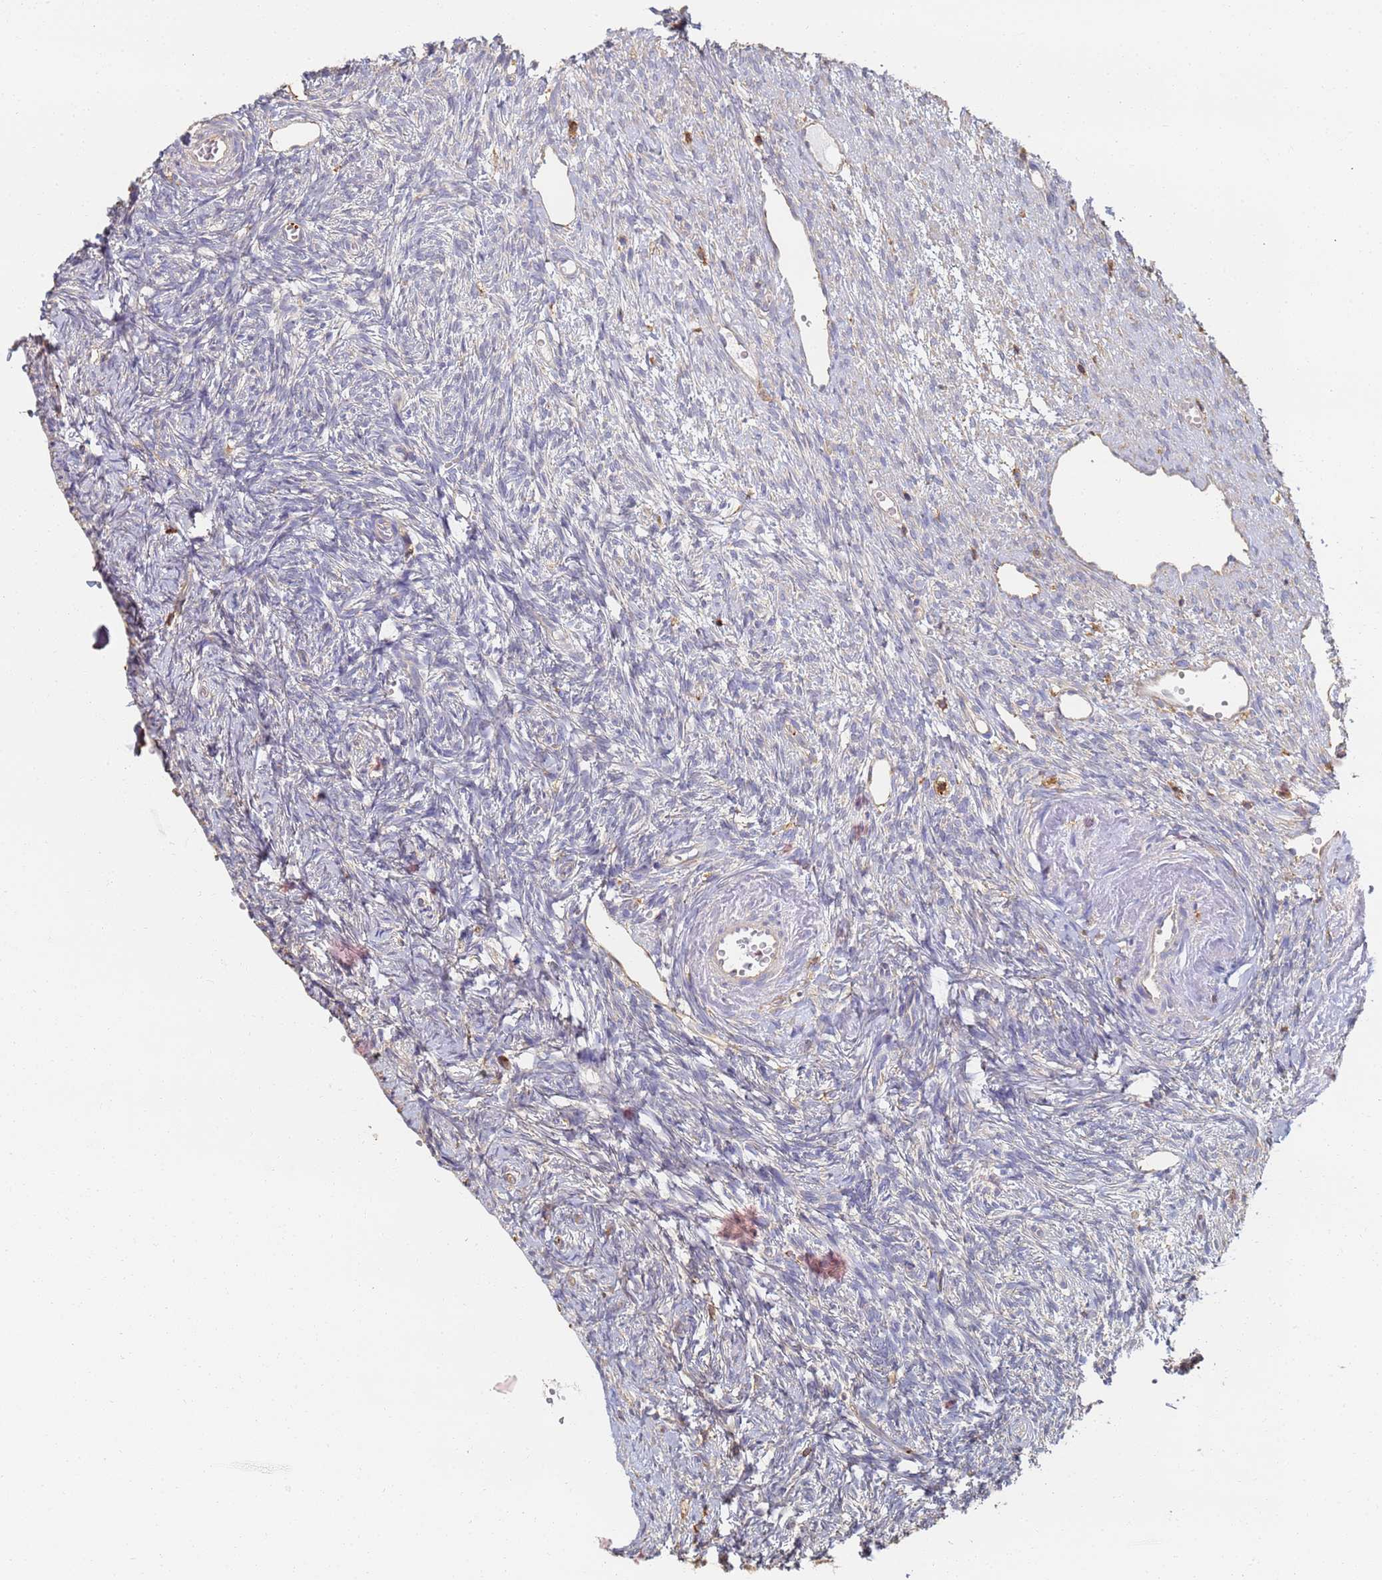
{"staining": {"intensity": "negative", "quantity": "none", "location": "none"}, "tissue": "ovary", "cell_type": "Ovarian stroma cells", "image_type": "normal", "snomed": [{"axis": "morphology", "description": "Normal tissue, NOS"}, {"axis": "topography", "description": "Ovary"}], "caption": "IHC photomicrograph of normal human ovary stained for a protein (brown), which exhibits no positivity in ovarian stroma cells.", "gene": "BIN2", "patient": {"sex": "female", "age": 51}}